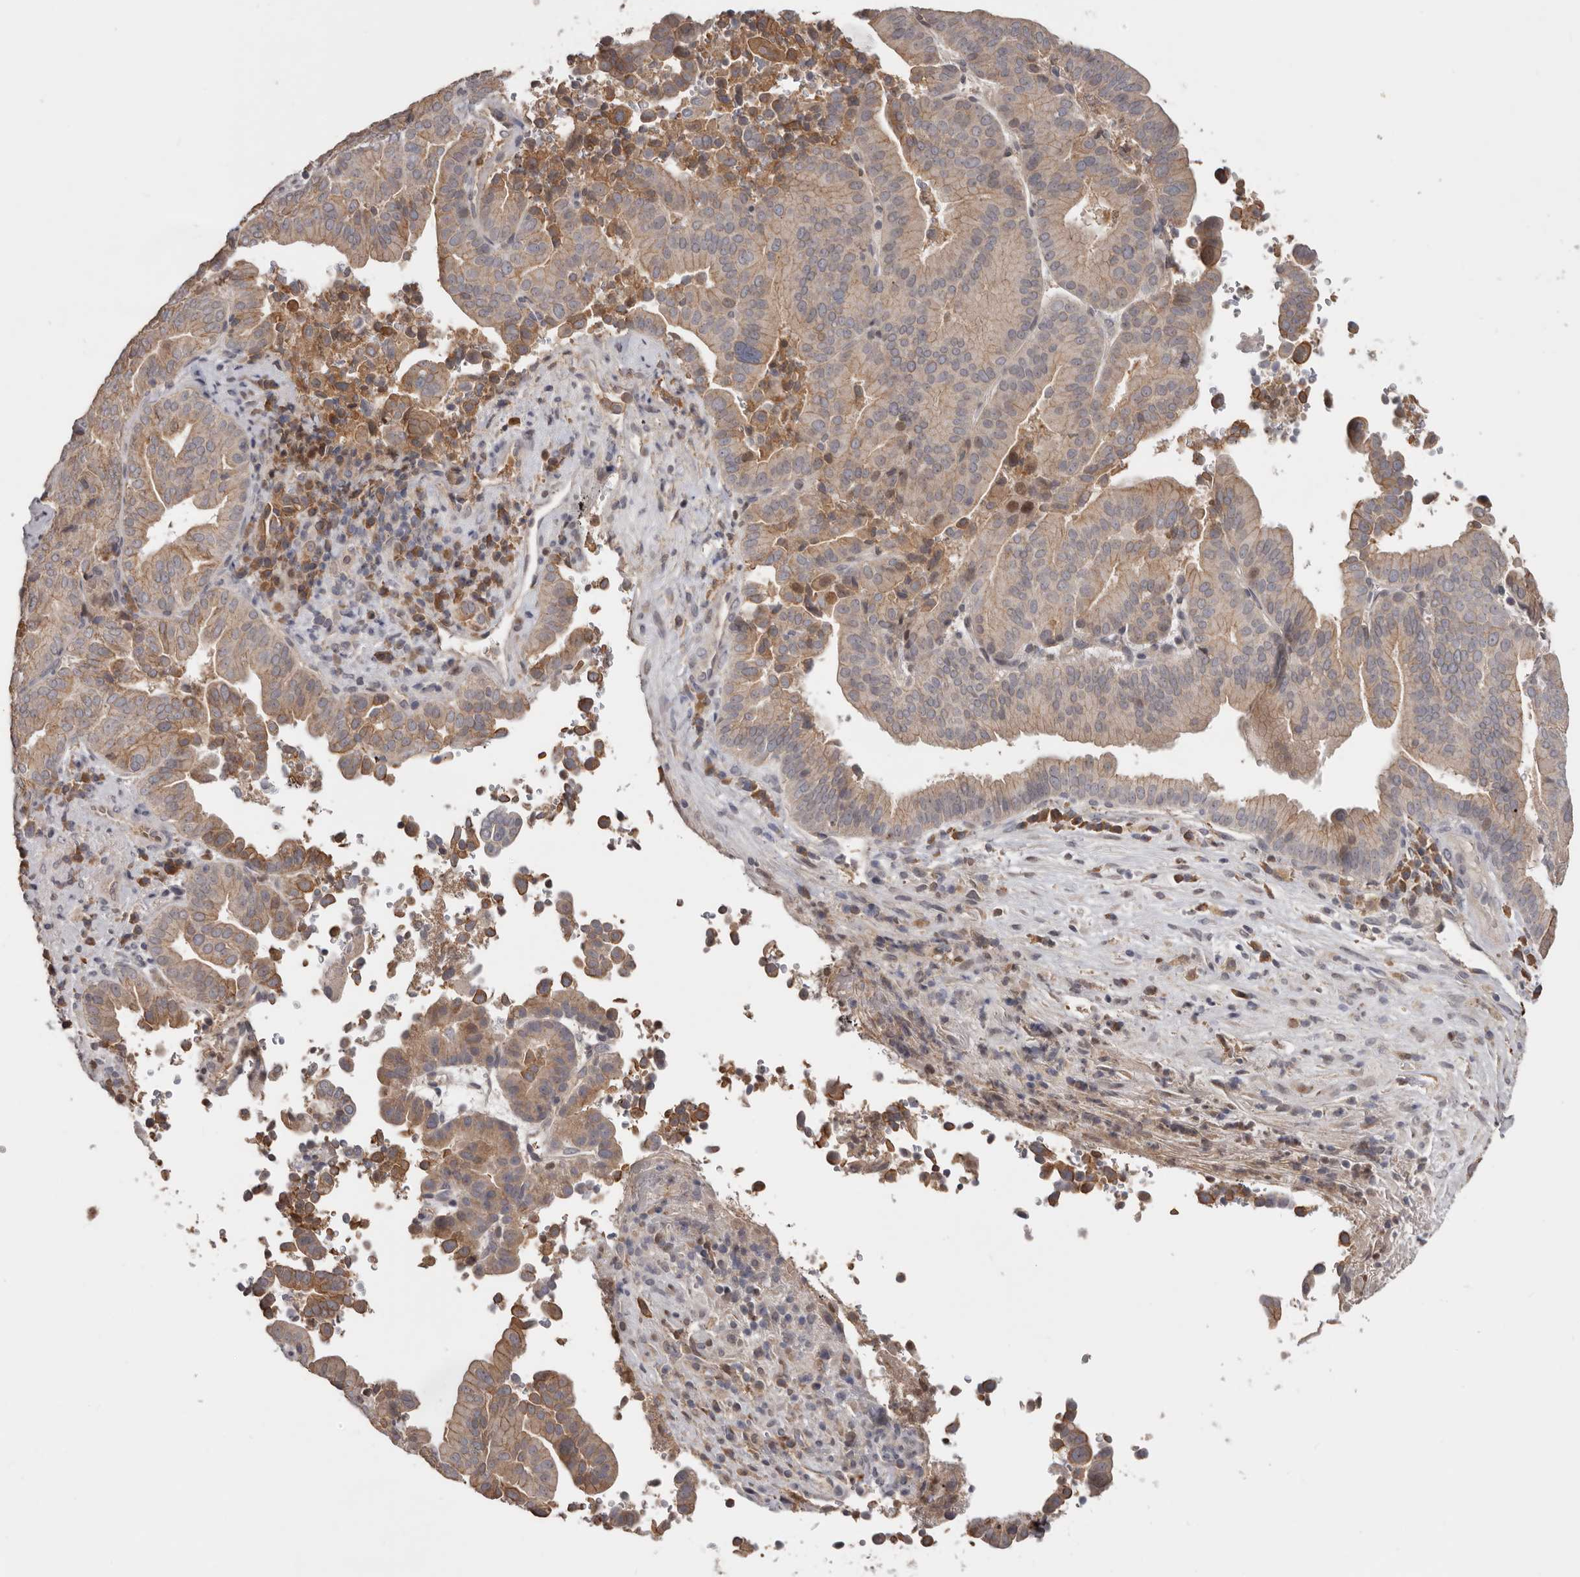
{"staining": {"intensity": "weak", "quantity": ">75%", "location": "cytoplasmic/membranous"}, "tissue": "liver cancer", "cell_type": "Tumor cells", "image_type": "cancer", "snomed": [{"axis": "morphology", "description": "Cholangiocarcinoma"}, {"axis": "topography", "description": "Liver"}], "caption": "There is low levels of weak cytoplasmic/membranous expression in tumor cells of liver cholangiocarcinoma, as demonstrated by immunohistochemical staining (brown color).", "gene": "NMUR1", "patient": {"sex": "female", "age": 75}}